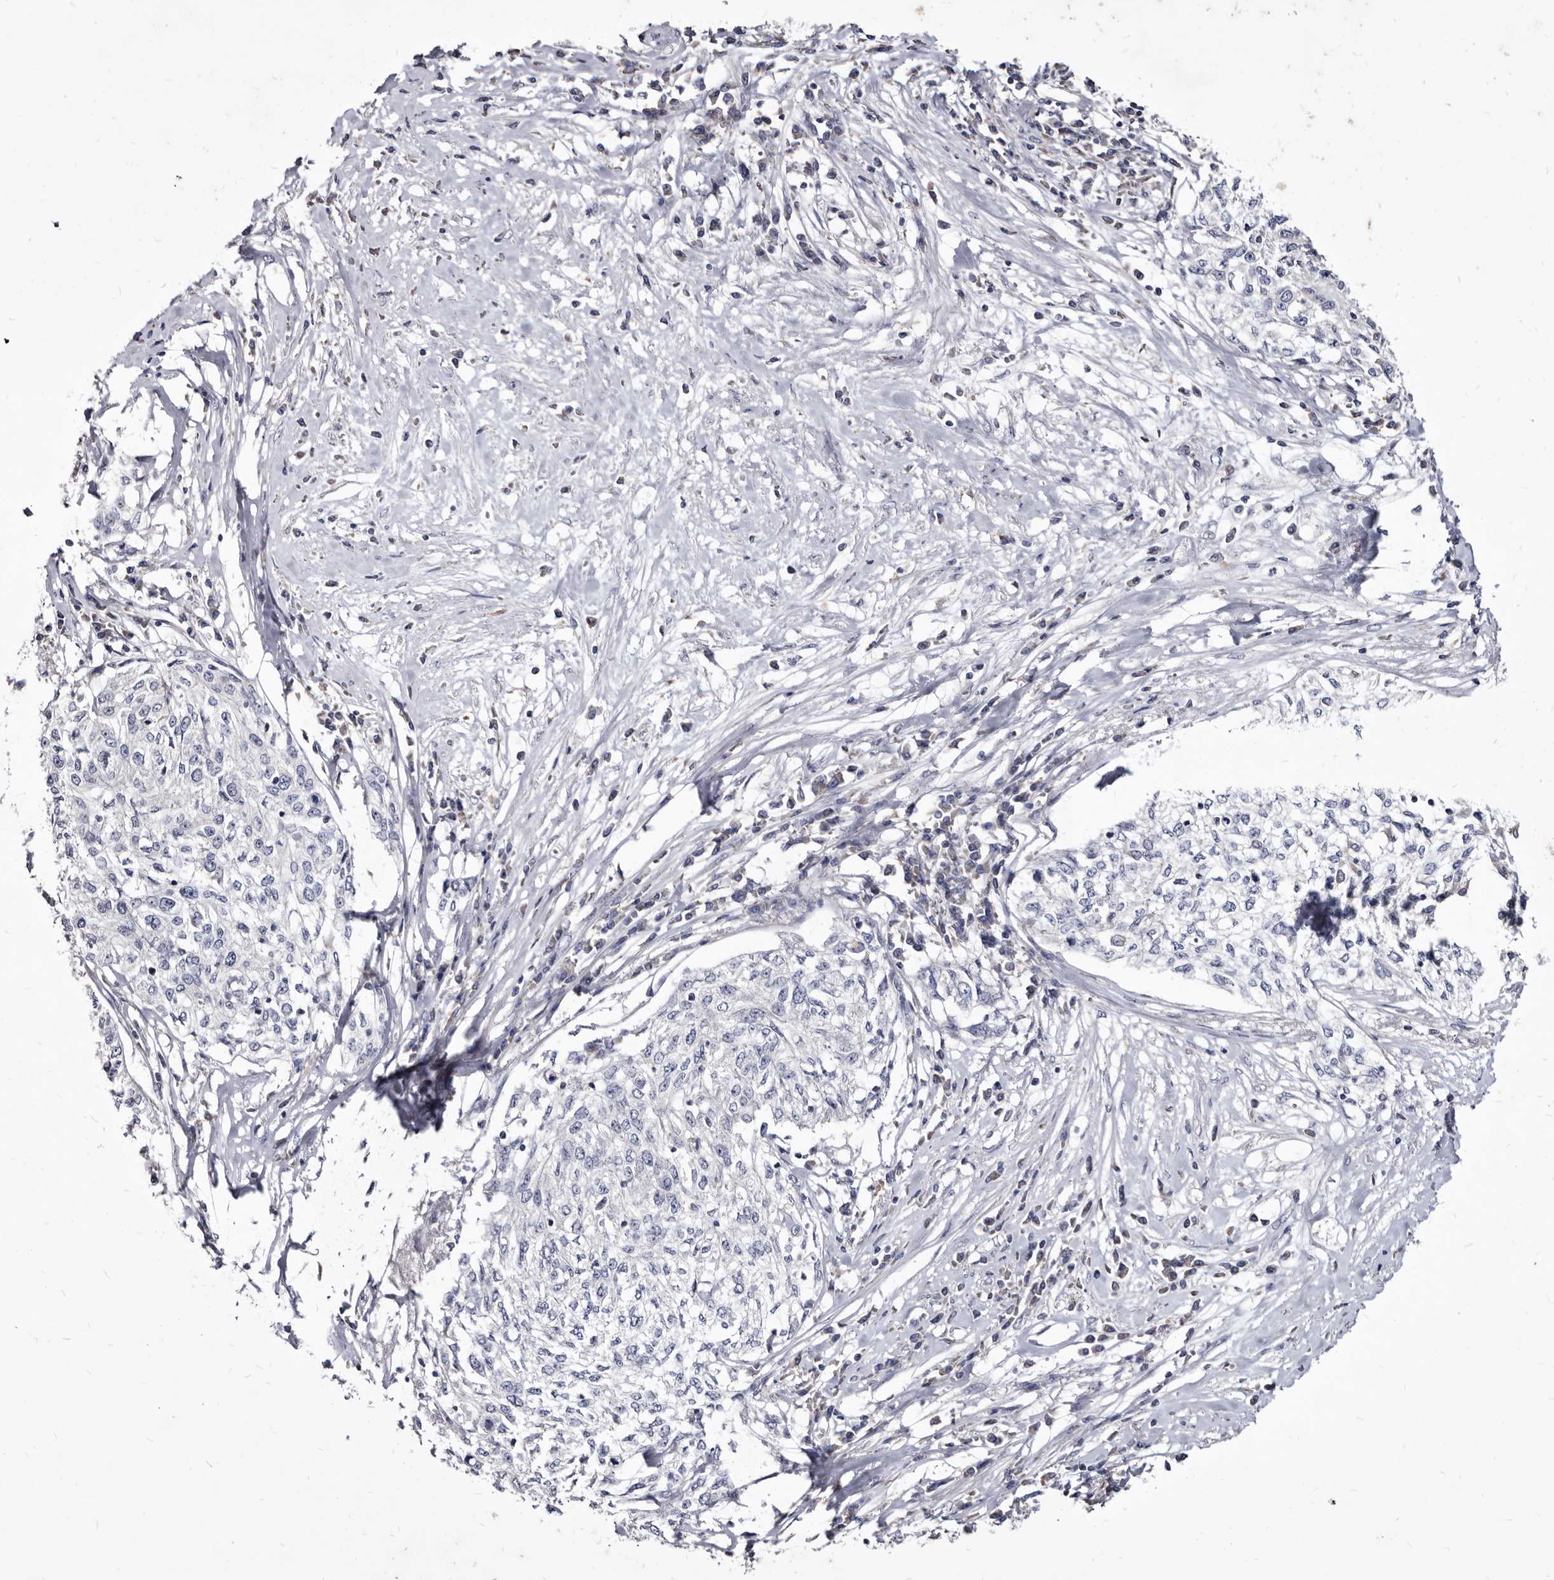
{"staining": {"intensity": "negative", "quantity": "none", "location": "none"}, "tissue": "cervical cancer", "cell_type": "Tumor cells", "image_type": "cancer", "snomed": [{"axis": "morphology", "description": "Squamous cell carcinoma, NOS"}, {"axis": "topography", "description": "Cervix"}], "caption": "An image of human cervical cancer is negative for staining in tumor cells. (DAB immunohistochemistry with hematoxylin counter stain).", "gene": "SLC39A2", "patient": {"sex": "female", "age": 57}}